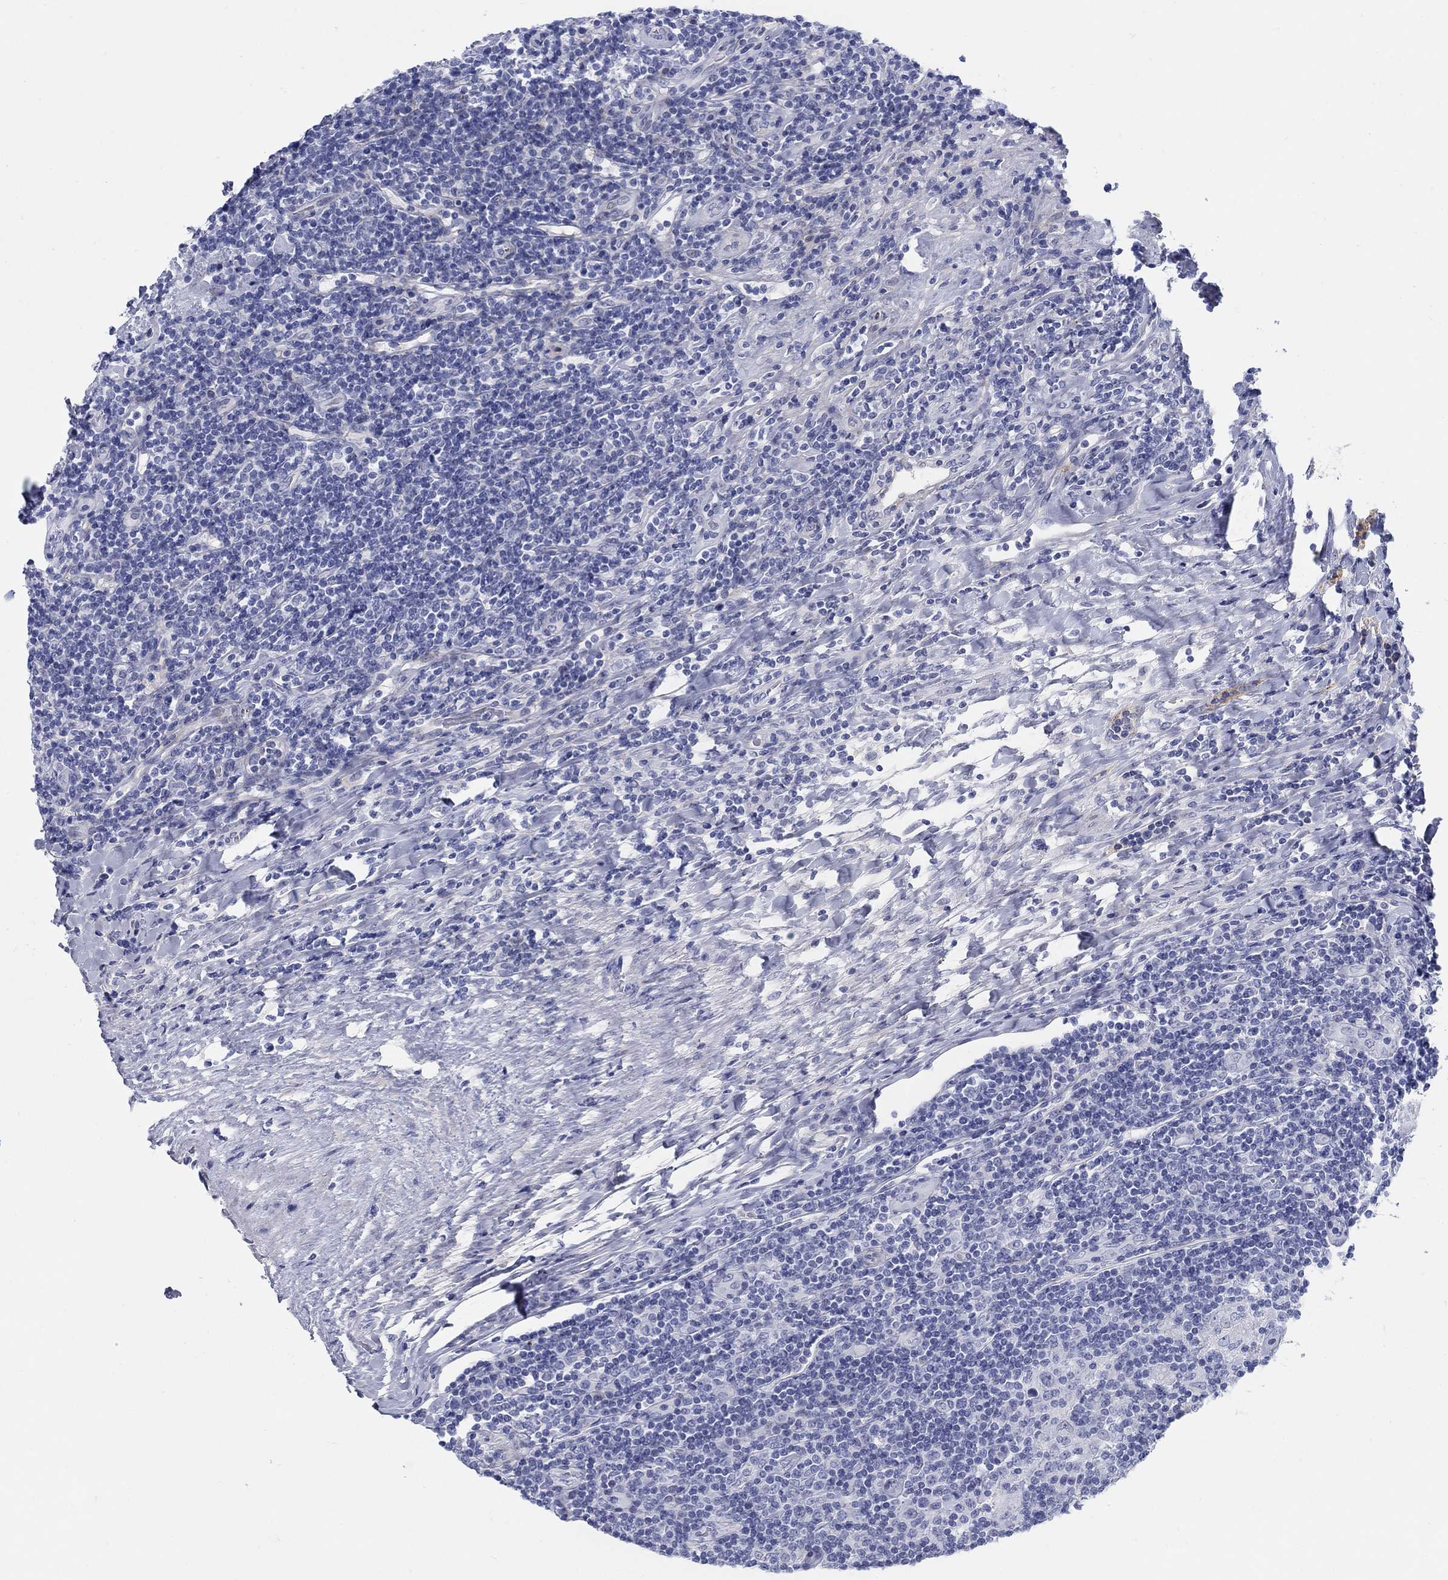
{"staining": {"intensity": "negative", "quantity": "none", "location": "none"}, "tissue": "lymphoma", "cell_type": "Tumor cells", "image_type": "cancer", "snomed": [{"axis": "morphology", "description": "Hodgkin's disease, NOS"}, {"axis": "topography", "description": "Lymph node"}], "caption": "An immunohistochemistry (IHC) histopathology image of Hodgkin's disease is shown. There is no staining in tumor cells of Hodgkin's disease. (DAB (3,3'-diaminobenzidine) immunohistochemistry visualized using brightfield microscopy, high magnification).", "gene": "HEATR4", "patient": {"sex": "male", "age": 40}}